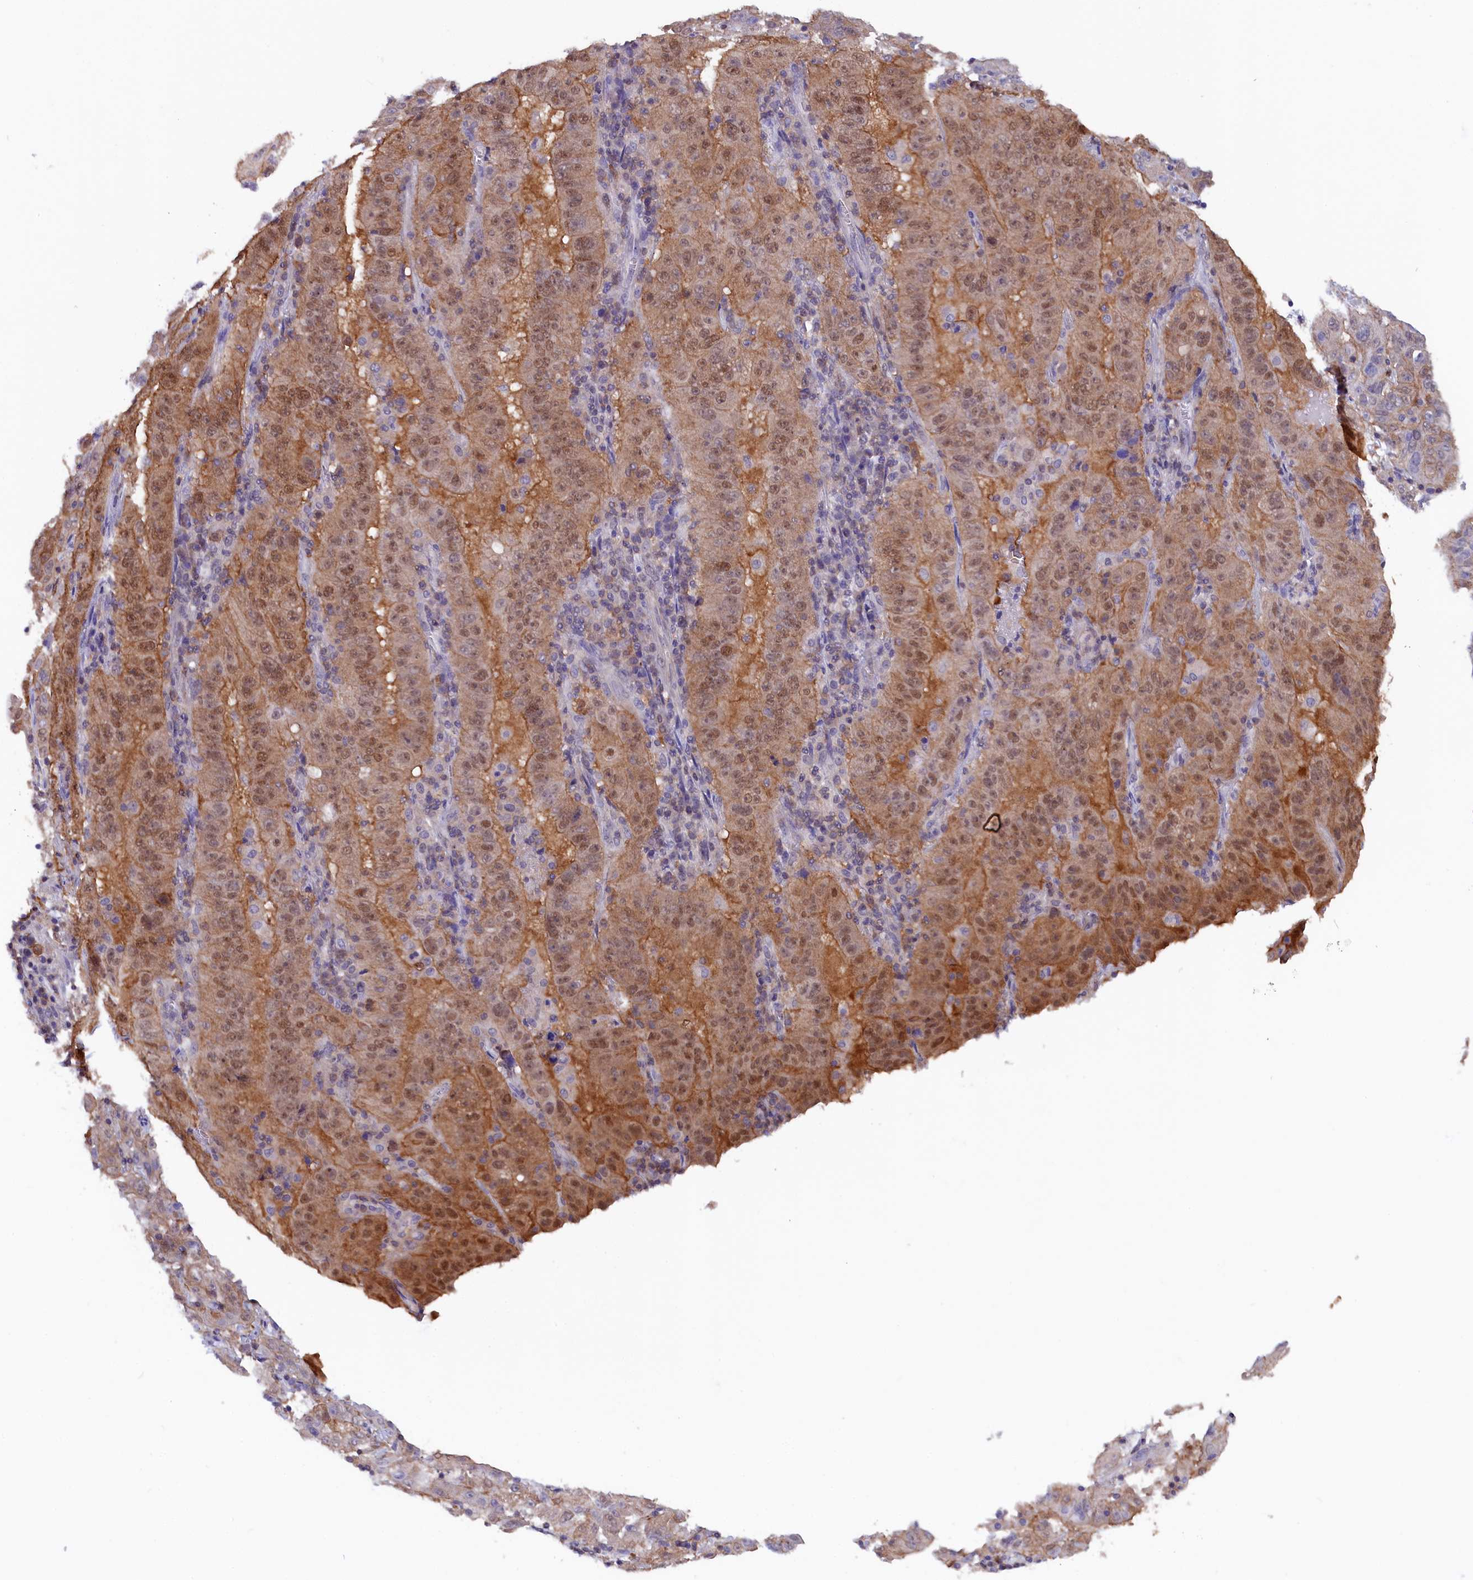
{"staining": {"intensity": "moderate", "quantity": ">75%", "location": "cytoplasmic/membranous,nuclear"}, "tissue": "pancreatic cancer", "cell_type": "Tumor cells", "image_type": "cancer", "snomed": [{"axis": "morphology", "description": "Adenocarcinoma, NOS"}, {"axis": "topography", "description": "Pancreas"}], "caption": "A medium amount of moderate cytoplasmic/membranous and nuclear staining is appreciated in about >75% of tumor cells in pancreatic adenocarcinoma tissue.", "gene": "JPT2", "patient": {"sex": "male", "age": 63}}